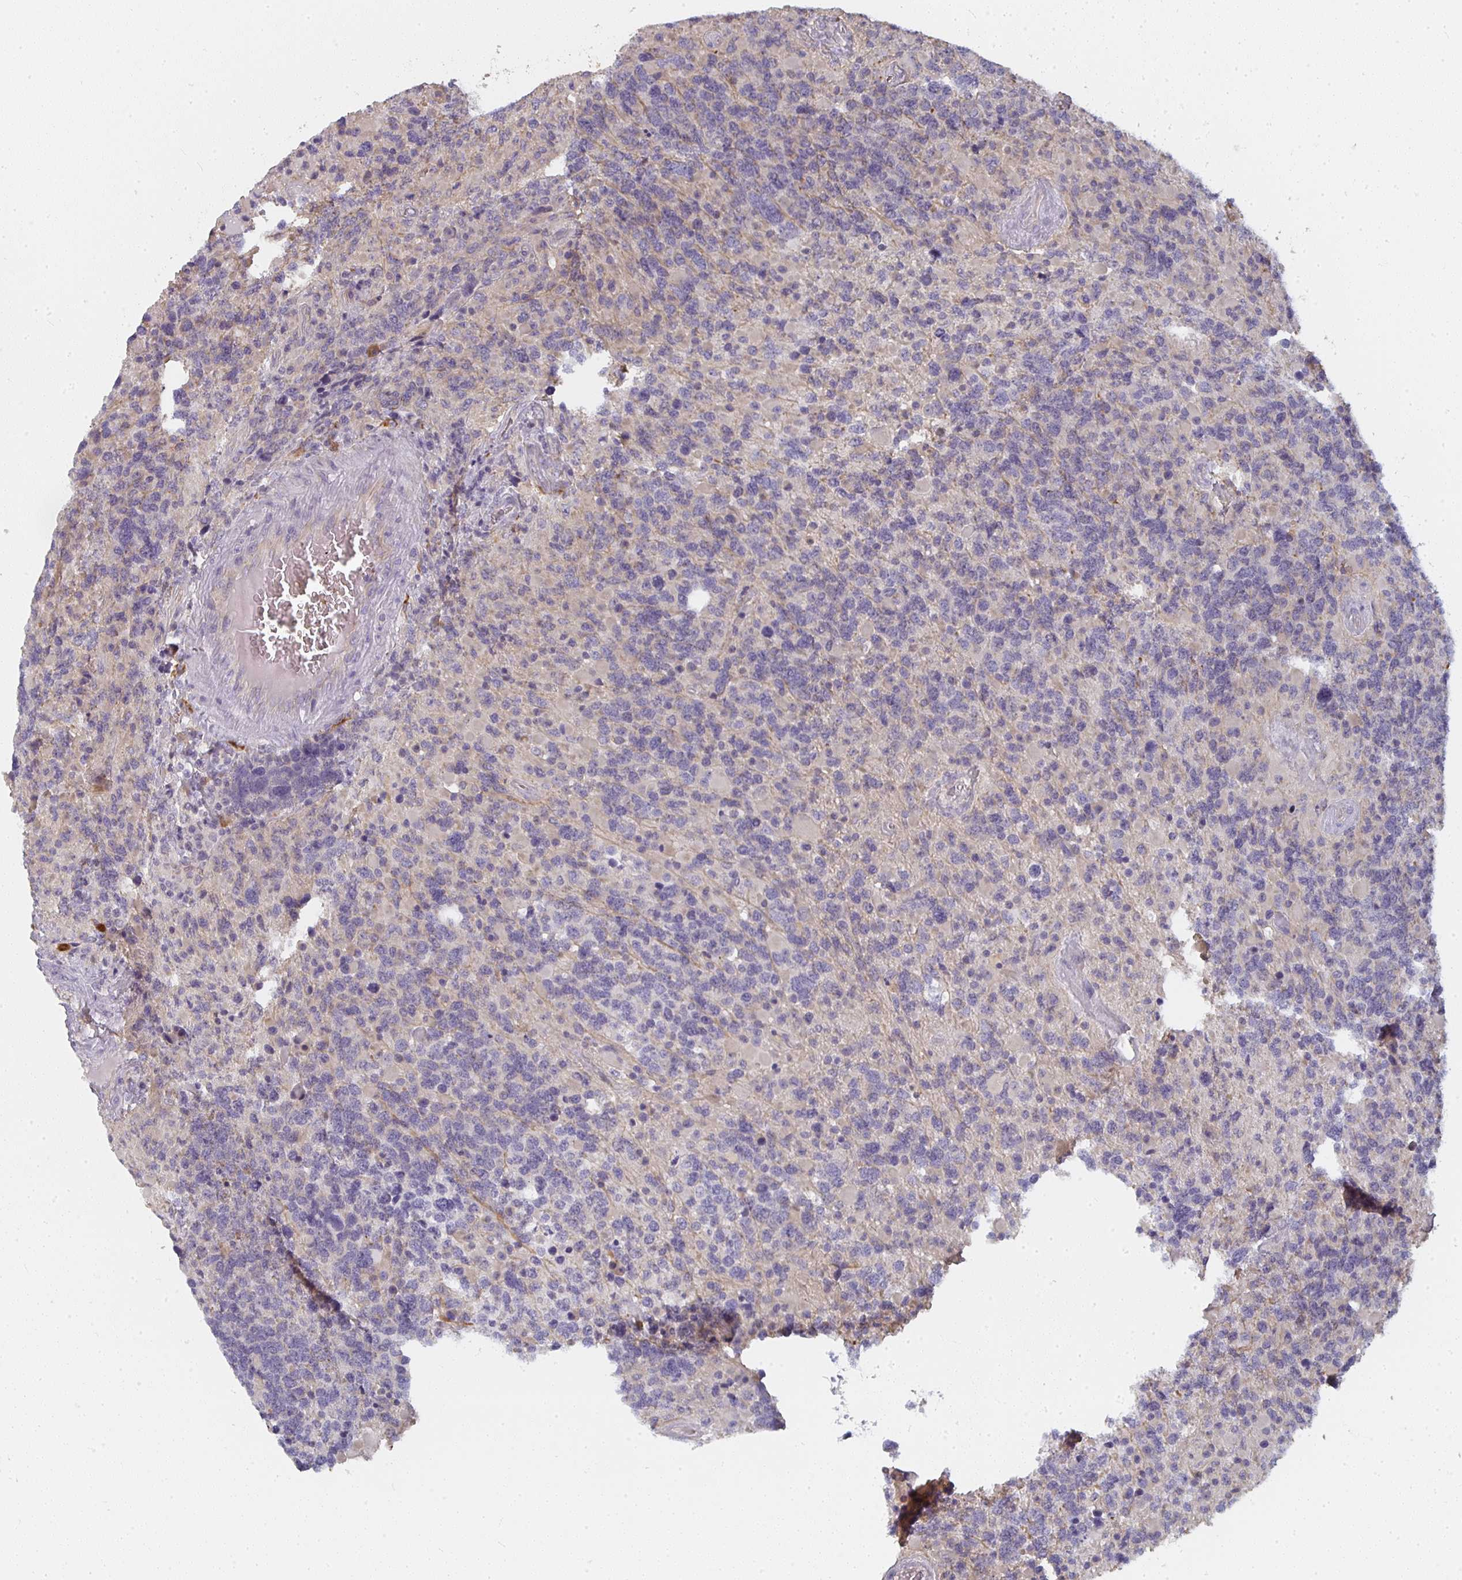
{"staining": {"intensity": "negative", "quantity": "none", "location": "none"}, "tissue": "glioma", "cell_type": "Tumor cells", "image_type": "cancer", "snomed": [{"axis": "morphology", "description": "Glioma, malignant, High grade"}, {"axis": "topography", "description": "Brain"}], "caption": "DAB (3,3'-diaminobenzidine) immunohistochemical staining of glioma shows no significant staining in tumor cells. (Brightfield microscopy of DAB (3,3'-diaminobenzidine) IHC at high magnification).", "gene": "CTHRC1", "patient": {"sex": "female", "age": 40}}